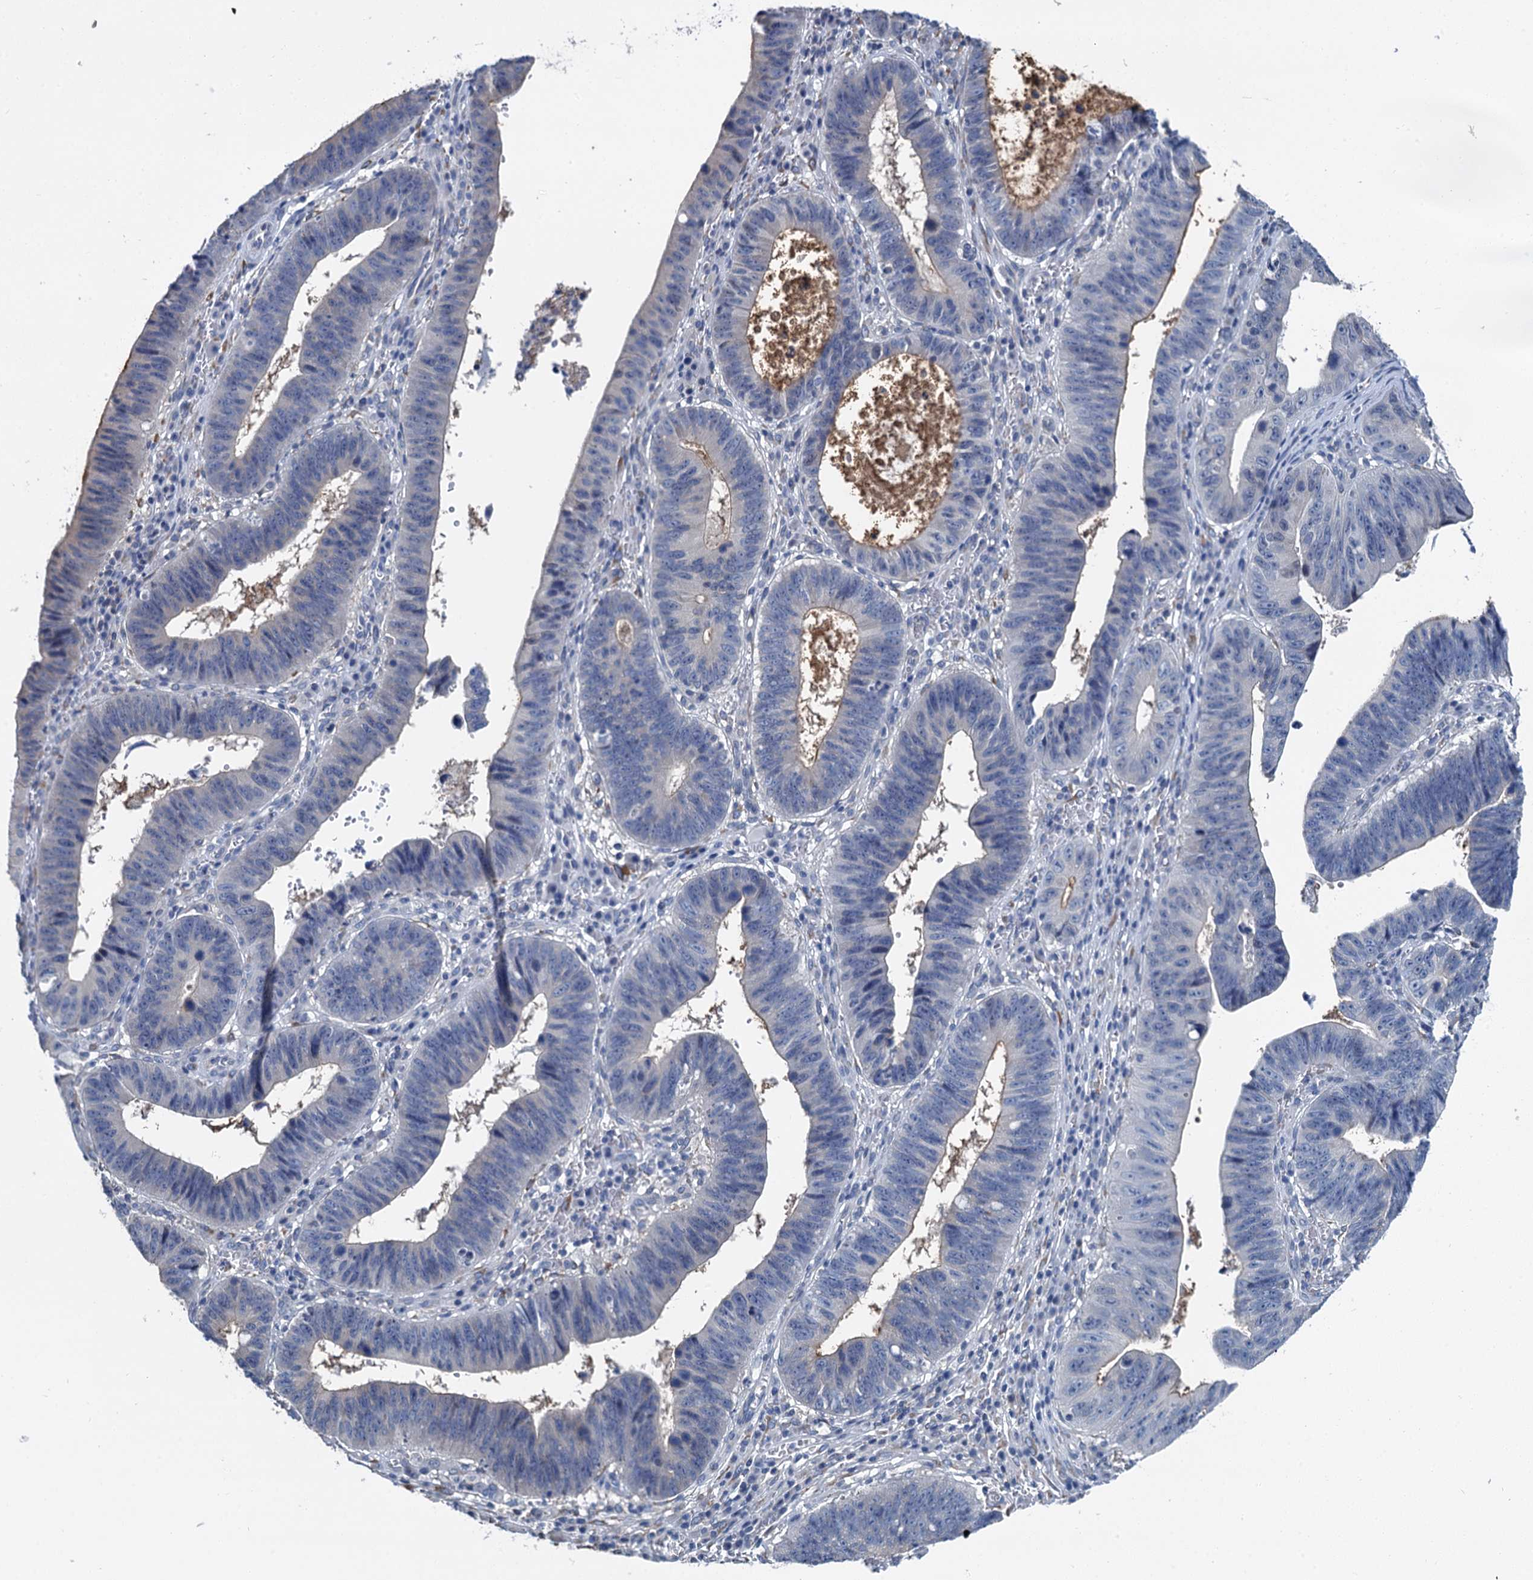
{"staining": {"intensity": "weak", "quantity": "<25%", "location": "cytoplasmic/membranous"}, "tissue": "stomach cancer", "cell_type": "Tumor cells", "image_type": "cancer", "snomed": [{"axis": "morphology", "description": "Adenocarcinoma, NOS"}, {"axis": "topography", "description": "Stomach"}], "caption": "IHC of human stomach cancer demonstrates no staining in tumor cells.", "gene": "MIOX", "patient": {"sex": "male", "age": 59}}